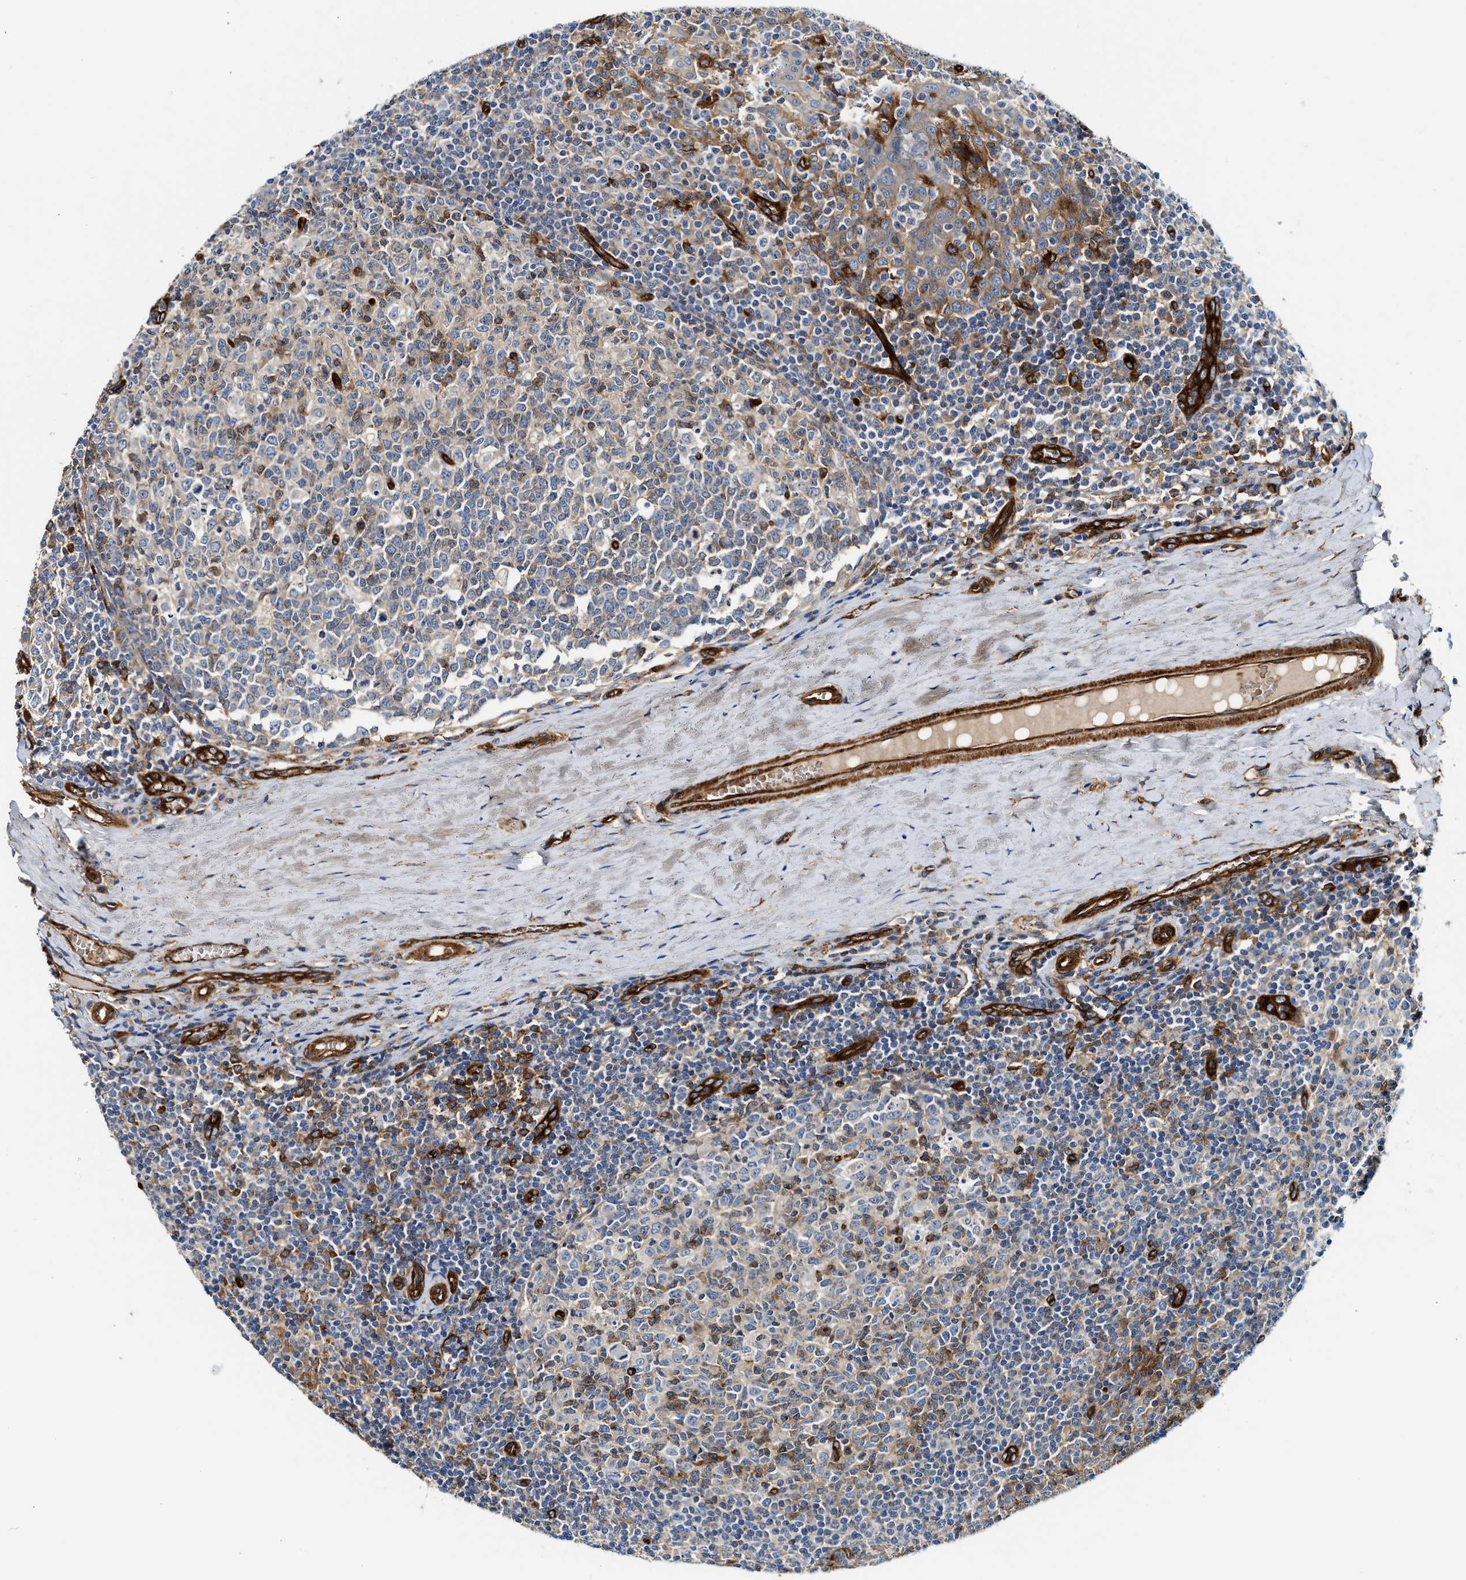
{"staining": {"intensity": "moderate", "quantity": "25%-75%", "location": "cytoplasmic/membranous"}, "tissue": "tonsil", "cell_type": "Germinal center cells", "image_type": "normal", "snomed": [{"axis": "morphology", "description": "Normal tissue, NOS"}, {"axis": "topography", "description": "Tonsil"}], "caption": "Moderate cytoplasmic/membranous protein expression is appreciated in about 25%-75% of germinal center cells in tonsil.", "gene": "HIP1", "patient": {"sex": "female", "age": 19}}